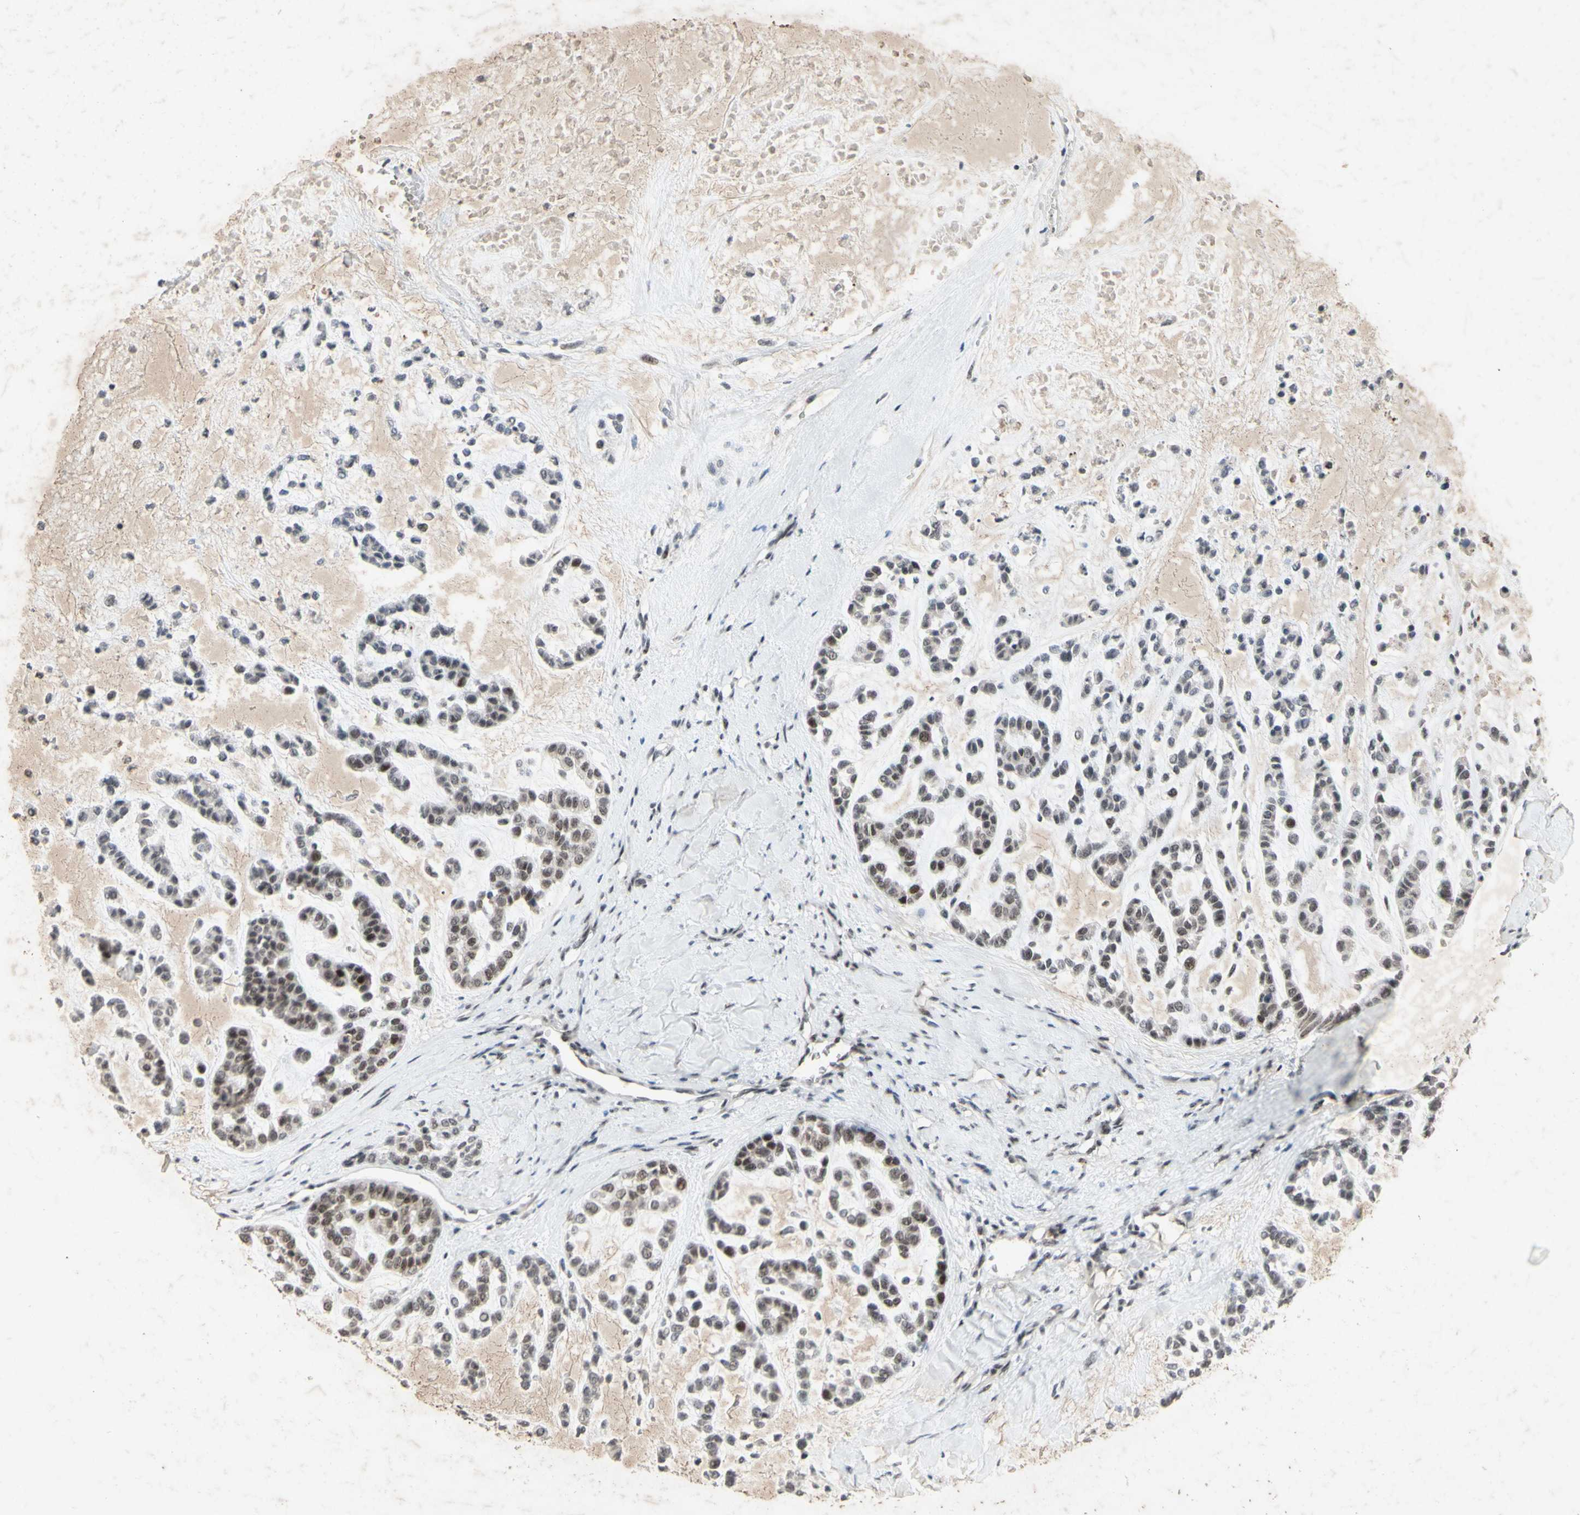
{"staining": {"intensity": "moderate", "quantity": "<25%", "location": "nuclear"}, "tissue": "head and neck cancer", "cell_type": "Tumor cells", "image_type": "cancer", "snomed": [{"axis": "morphology", "description": "Adenocarcinoma, NOS"}, {"axis": "morphology", "description": "Adenoma, NOS"}, {"axis": "topography", "description": "Head-Neck"}], "caption": "Immunohistochemistry (DAB) staining of head and neck adenoma shows moderate nuclear protein staining in about <25% of tumor cells. The protein of interest is shown in brown color, while the nuclei are stained blue.", "gene": "CENPB", "patient": {"sex": "female", "age": 55}}